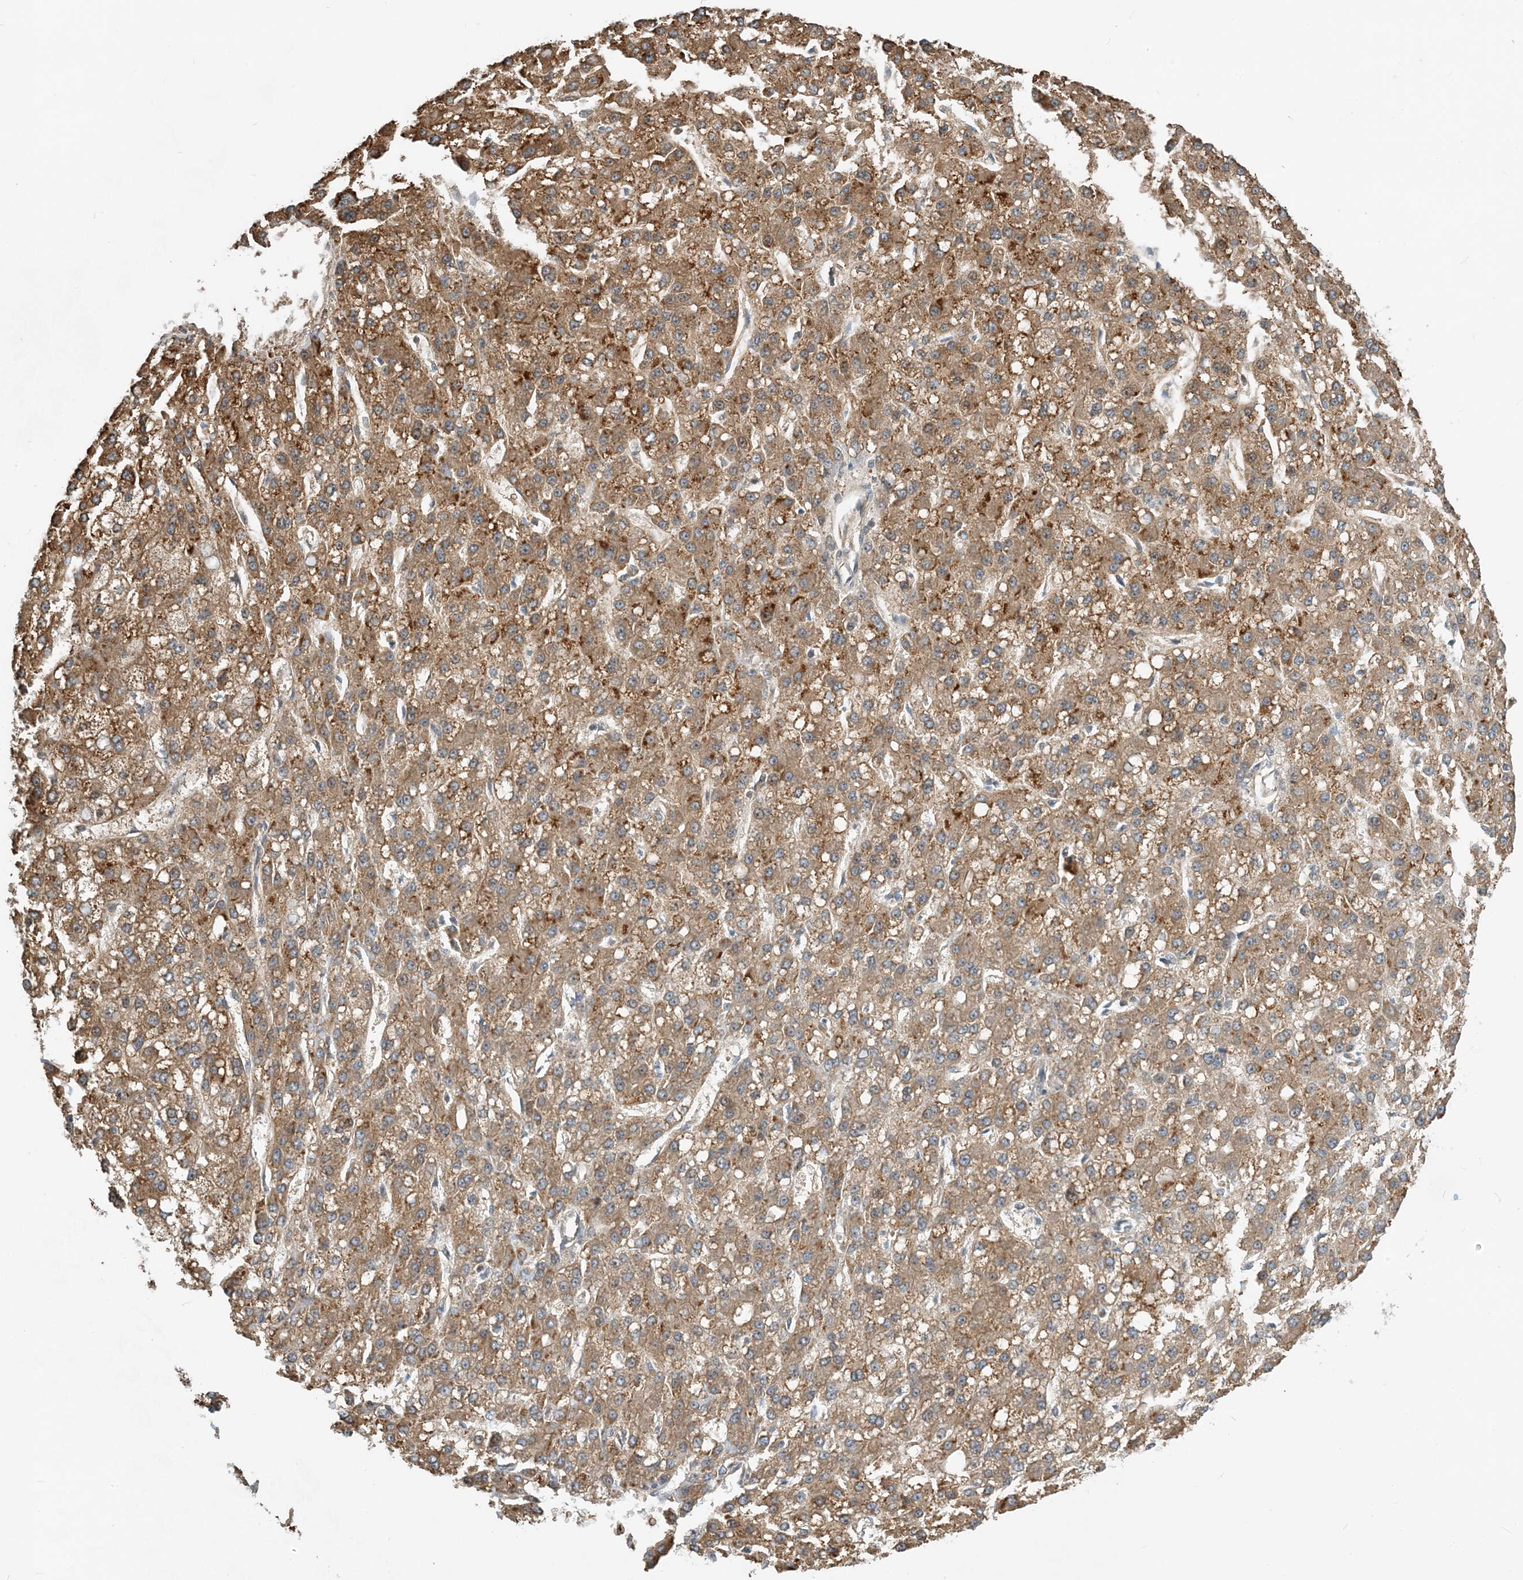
{"staining": {"intensity": "moderate", "quantity": ">75%", "location": "cytoplasmic/membranous"}, "tissue": "liver cancer", "cell_type": "Tumor cells", "image_type": "cancer", "snomed": [{"axis": "morphology", "description": "Carcinoma, Hepatocellular, NOS"}, {"axis": "topography", "description": "Liver"}], "caption": "Liver hepatocellular carcinoma was stained to show a protein in brown. There is medium levels of moderate cytoplasmic/membranous positivity in approximately >75% of tumor cells.", "gene": "ZBTB3", "patient": {"sex": "male", "age": 67}}